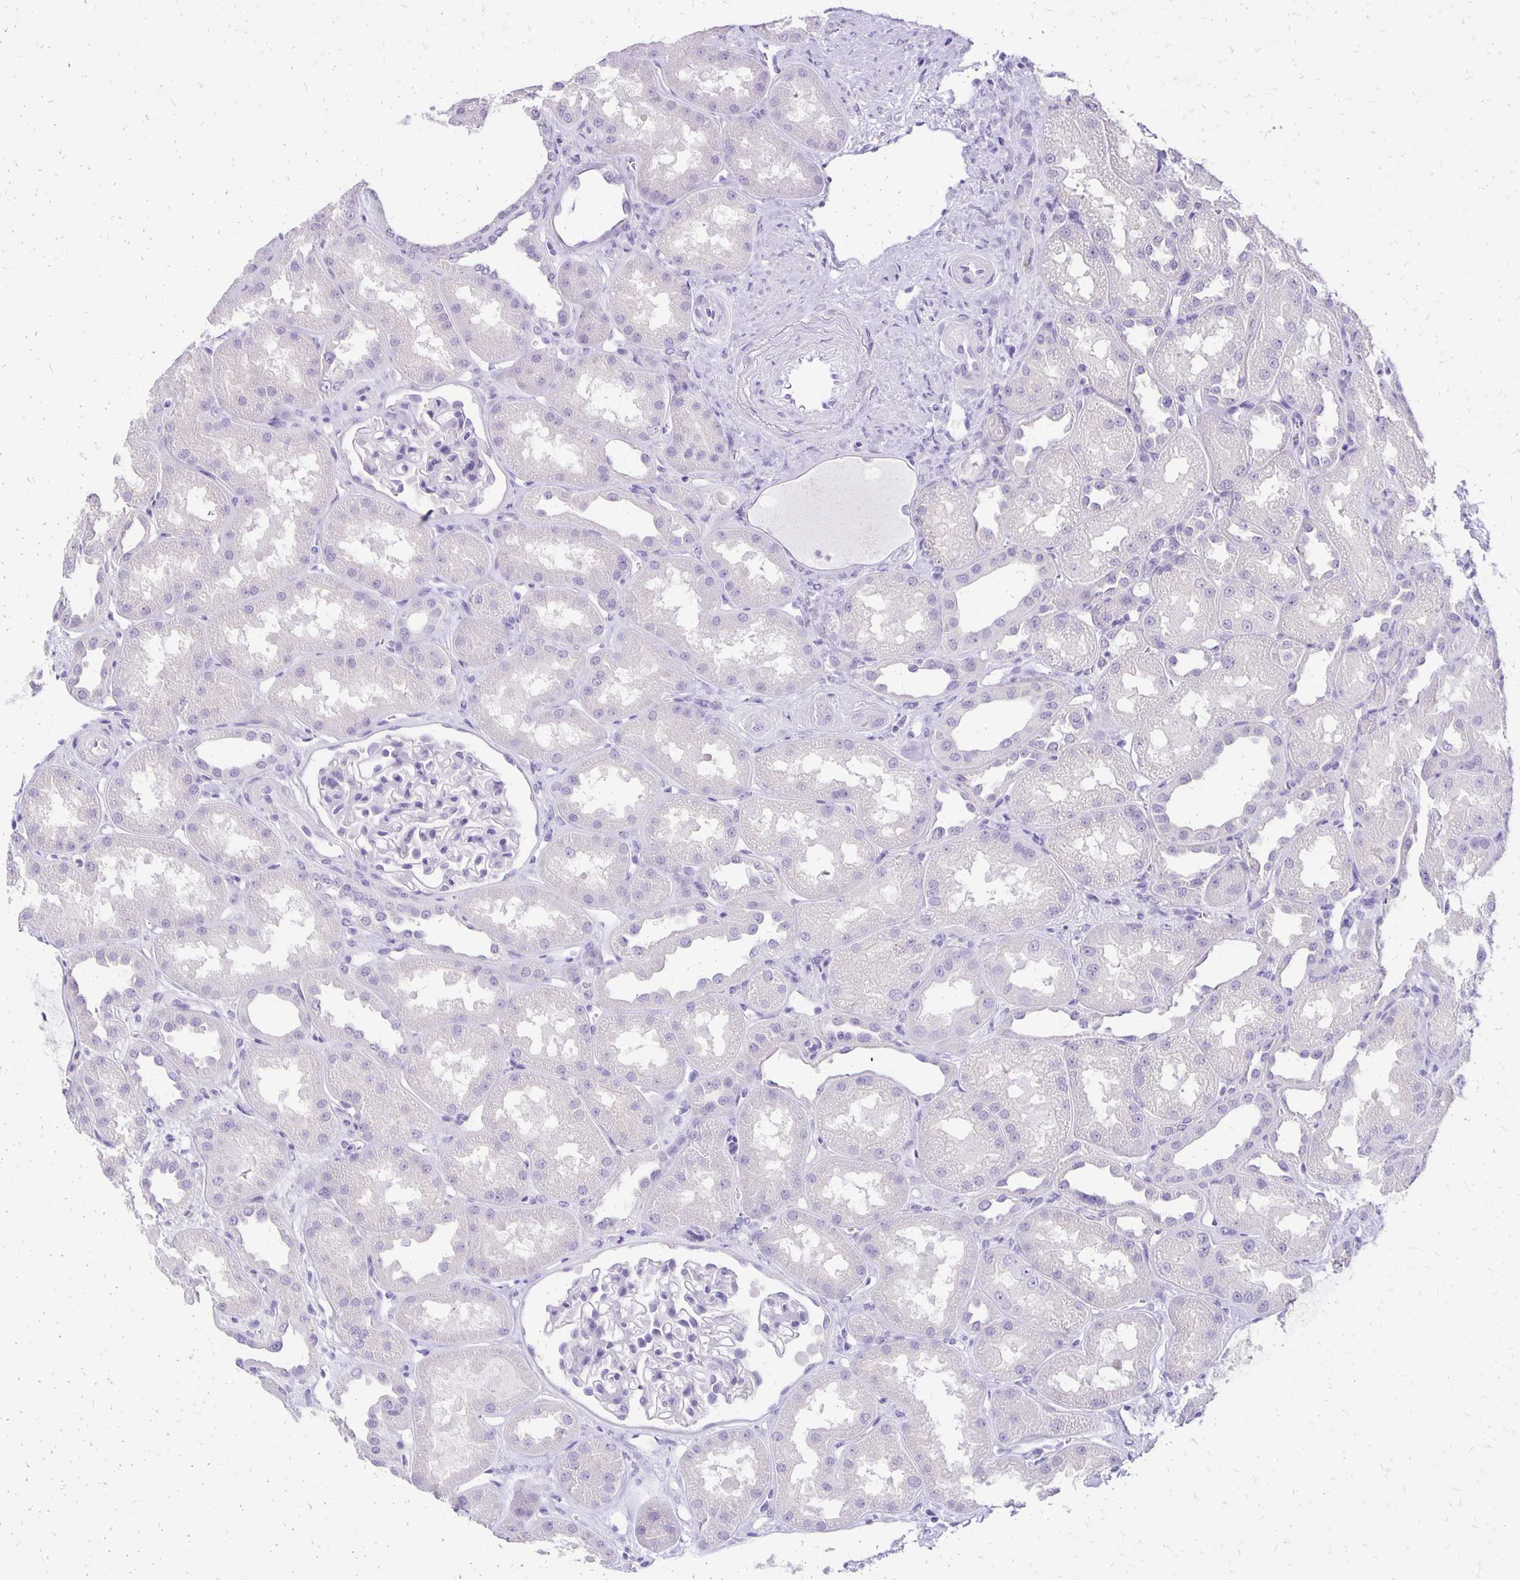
{"staining": {"intensity": "negative", "quantity": "none", "location": "none"}, "tissue": "kidney", "cell_type": "Cells in glomeruli", "image_type": "normal", "snomed": [{"axis": "morphology", "description": "Normal tissue, NOS"}, {"axis": "topography", "description": "Kidney"}], "caption": "Protein analysis of benign kidney displays no significant expression in cells in glomeruli.", "gene": "ANKRD45", "patient": {"sex": "male", "age": 61}}